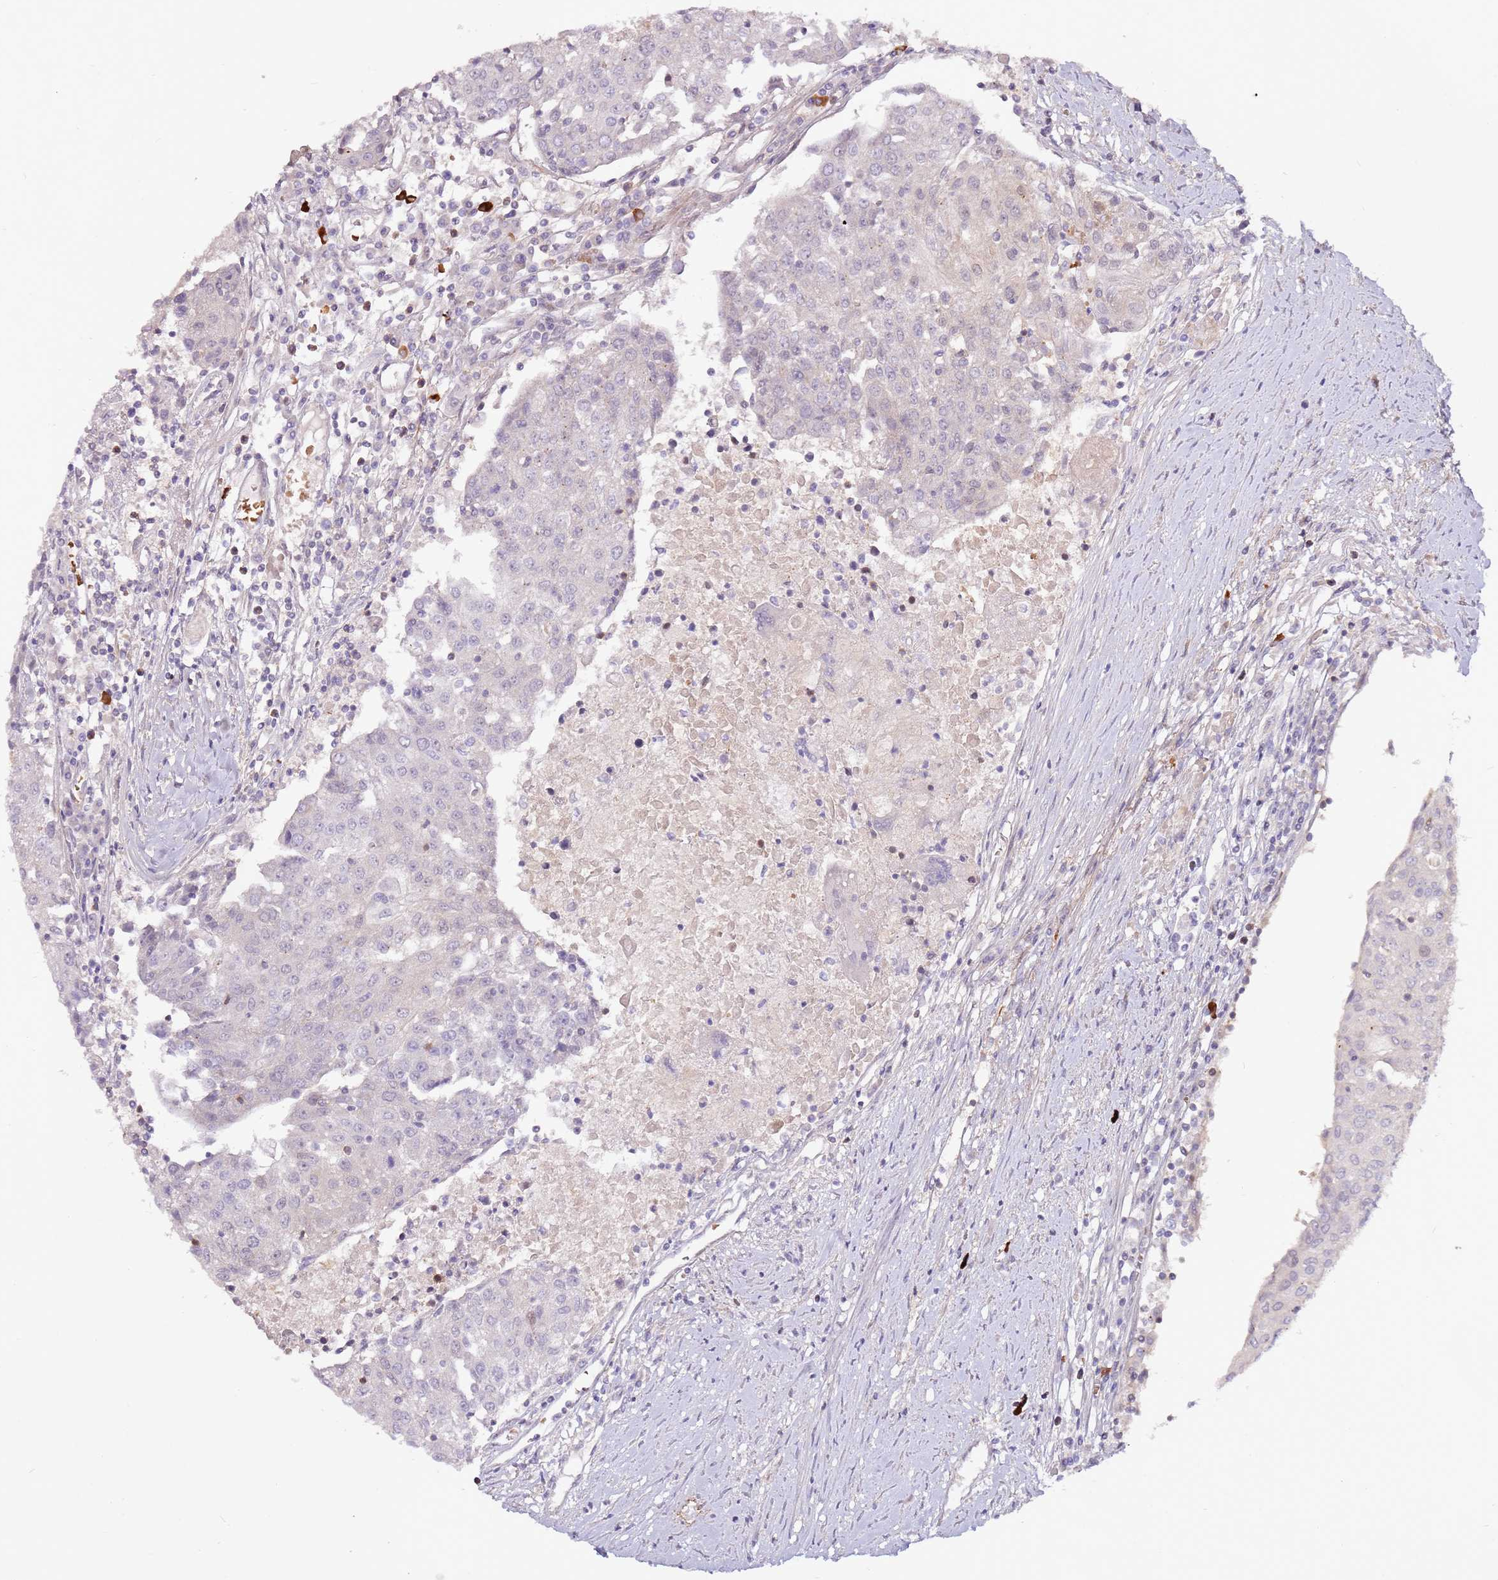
{"staining": {"intensity": "negative", "quantity": "none", "location": "none"}, "tissue": "urothelial cancer", "cell_type": "Tumor cells", "image_type": "cancer", "snomed": [{"axis": "morphology", "description": "Urothelial carcinoma, High grade"}, {"axis": "topography", "description": "Urinary bladder"}], "caption": "Micrograph shows no significant protein positivity in tumor cells of urothelial cancer.", "gene": "MTG2", "patient": {"sex": "female", "age": 85}}